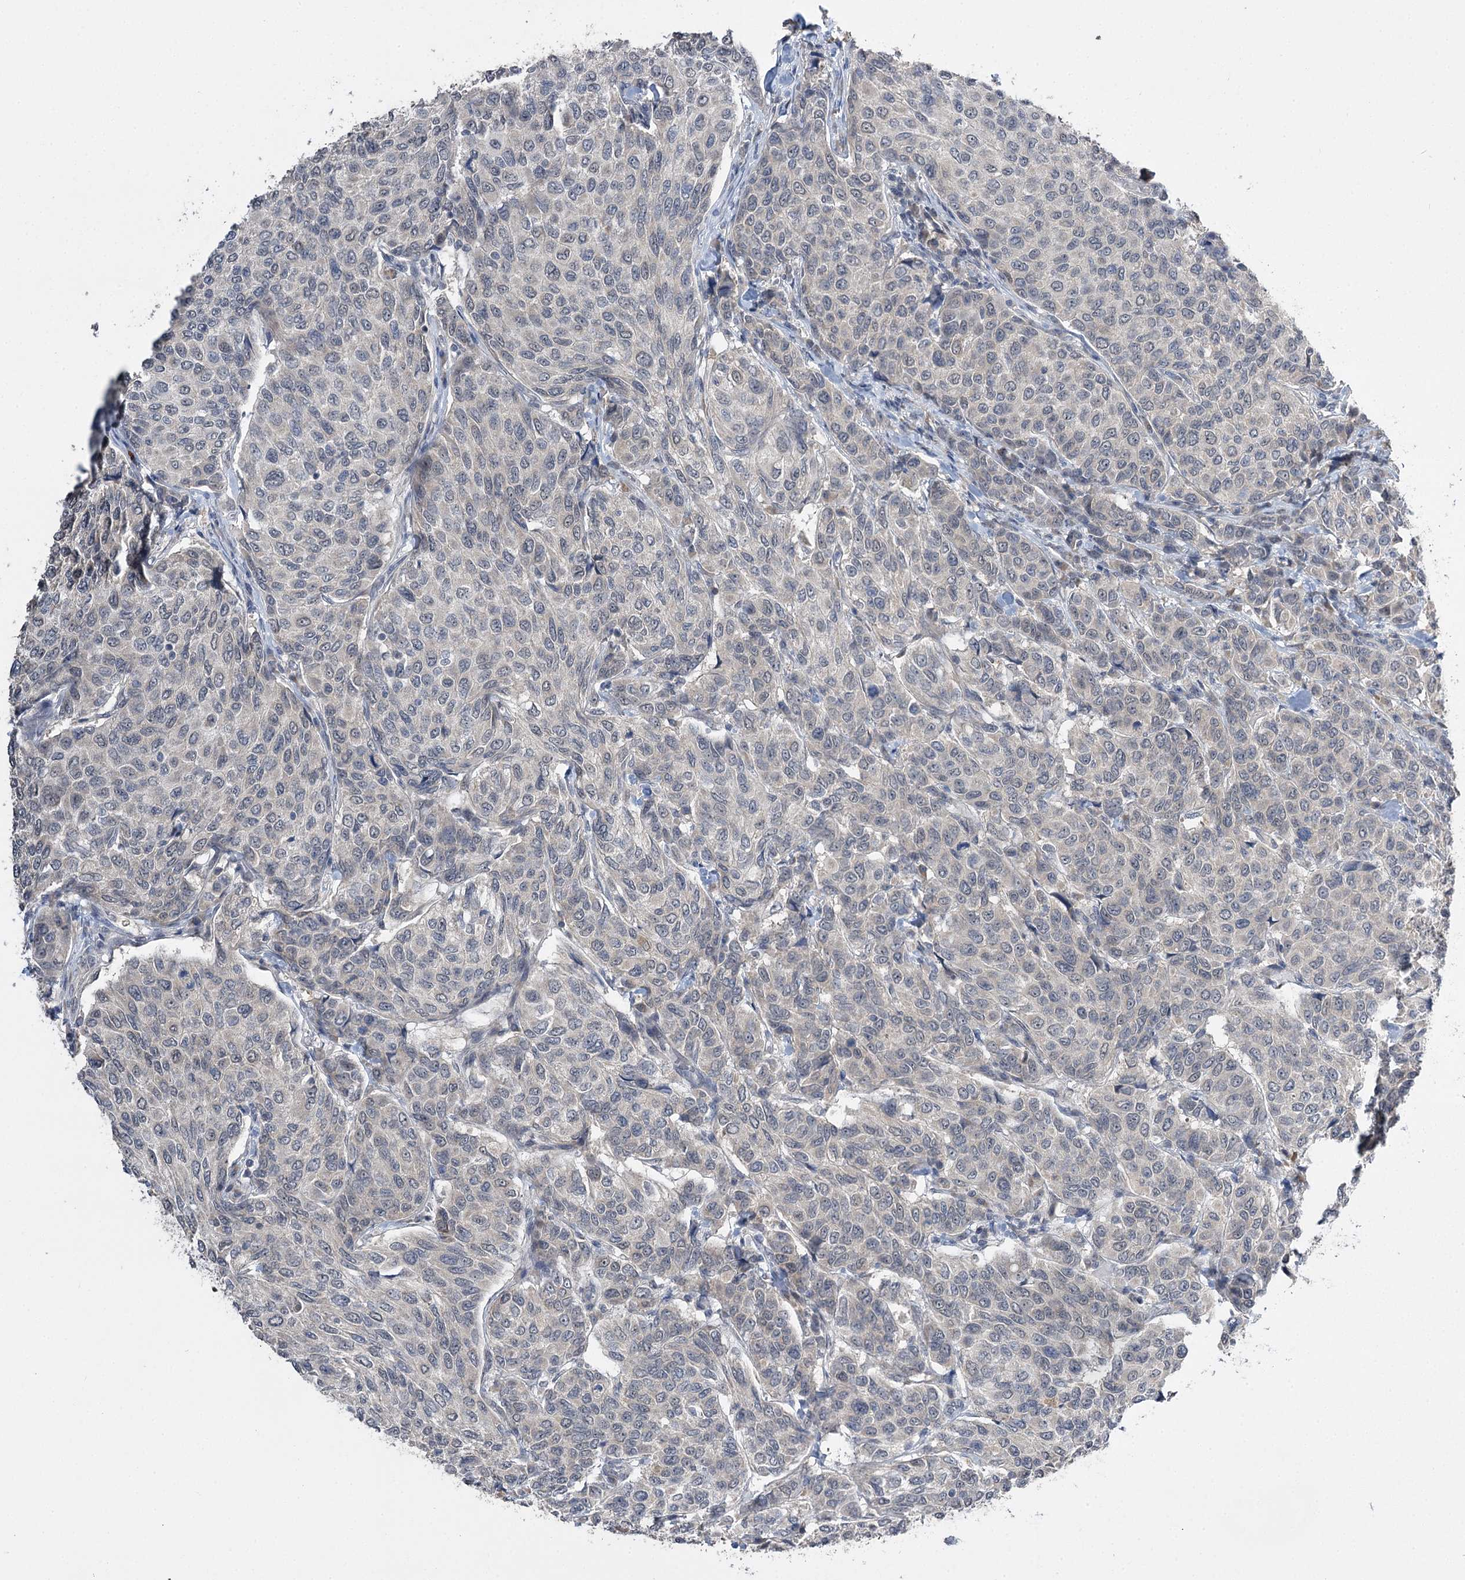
{"staining": {"intensity": "negative", "quantity": "none", "location": "none"}, "tissue": "breast cancer", "cell_type": "Tumor cells", "image_type": "cancer", "snomed": [{"axis": "morphology", "description": "Duct carcinoma"}, {"axis": "topography", "description": "Breast"}], "caption": "This is an immunohistochemistry (IHC) histopathology image of breast cancer. There is no positivity in tumor cells.", "gene": "PHYHIPL", "patient": {"sex": "female", "age": 55}}